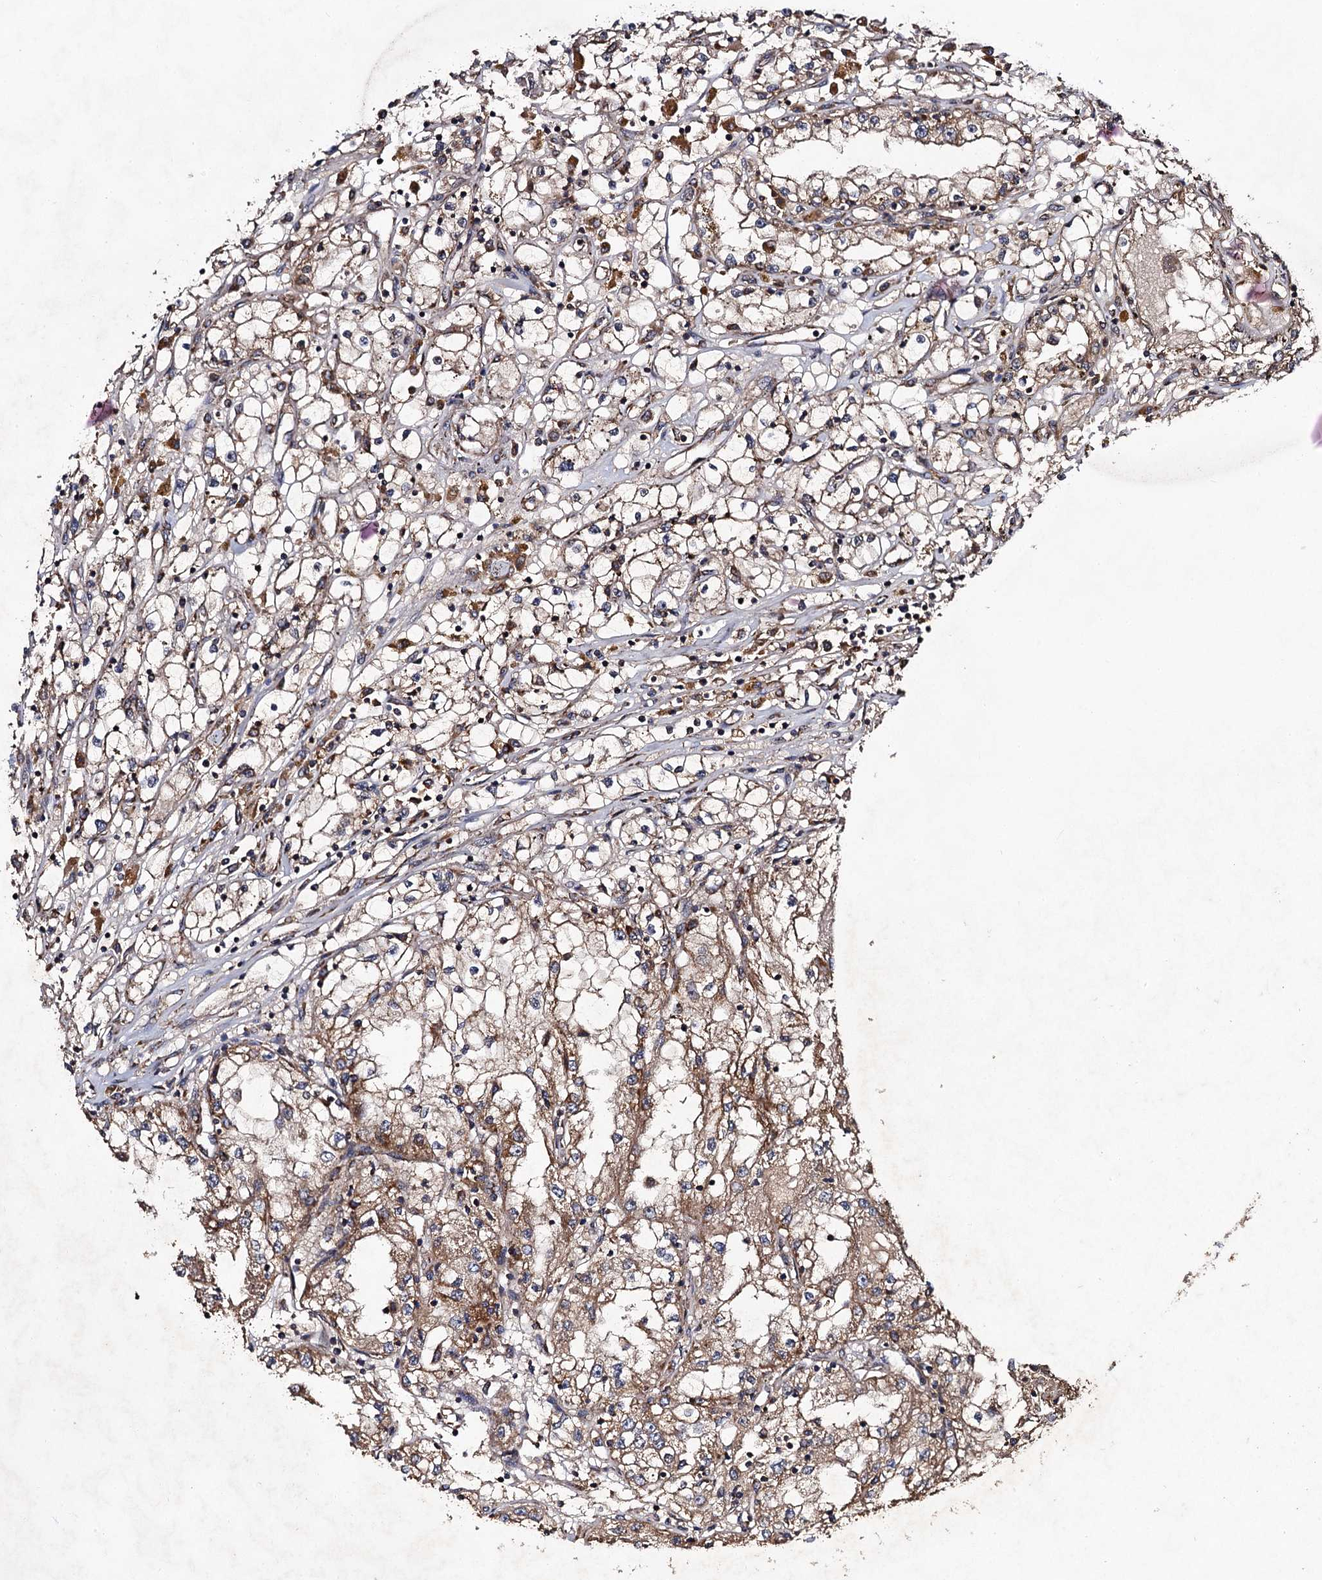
{"staining": {"intensity": "moderate", "quantity": "25%-75%", "location": "cytoplasmic/membranous"}, "tissue": "renal cancer", "cell_type": "Tumor cells", "image_type": "cancer", "snomed": [{"axis": "morphology", "description": "Adenocarcinoma, NOS"}, {"axis": "topography", "description": "Kidney"}], "caption": "Immunohistochemical staining of renal adenocarcinoma shows medium levels of moderate cytoplasmic/membranous protein expression in about 25%-75% of tumor cells.", "gene": "NDUFA13", "patient": {"sex": "male", "age": 56}}